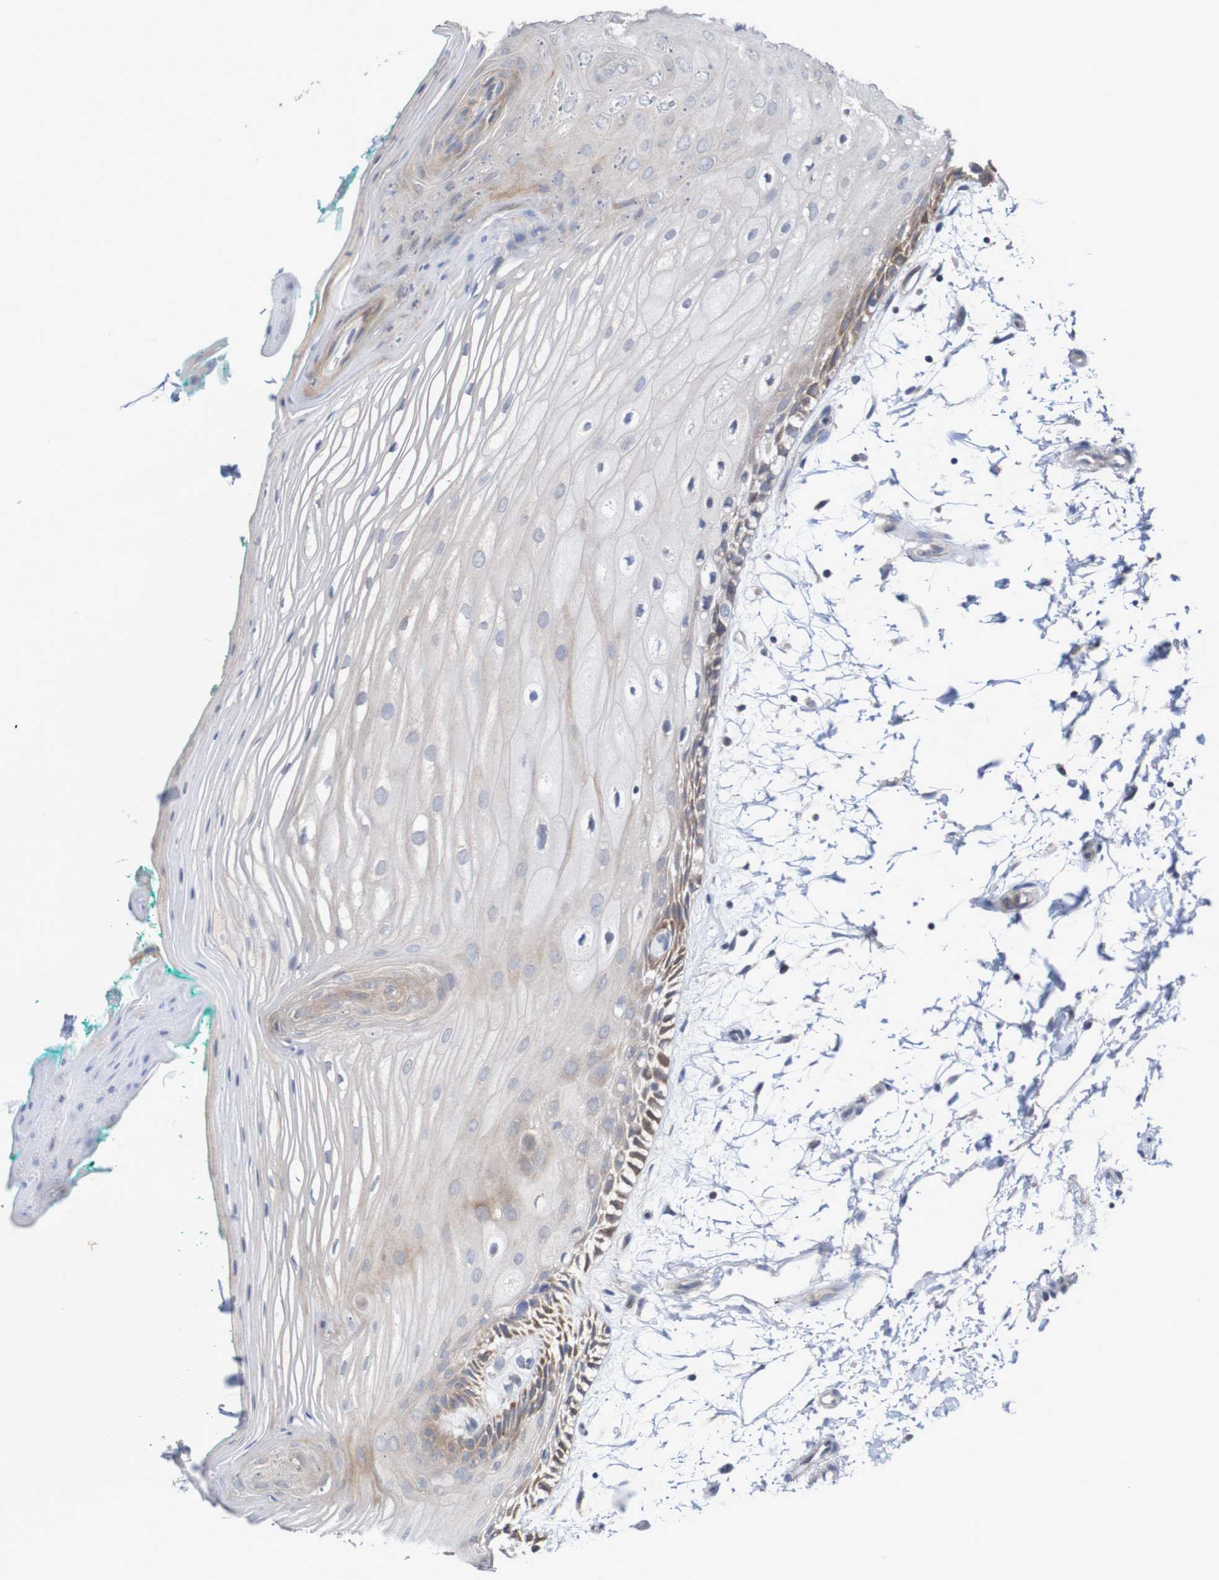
{"staining": {"intensity": "weak", "quantity": ">75%", "location": "cytoplasmic/membranous"}, "tissue": "oral mucosa", "cell_type": "Squamous epithelial cells", "image_type": "normal", "snomed": [{"axis": "morphology", "description": "Normal tissue, NOS"}, {"axis": "topography", "description": "Skeletal muscle"}, {"axis": "topography", "description": "Oral tissue"}, {"axis": "topography", "description": "Peripheral nerve tissue"}], "caption": "Approximately >75% of squamous epithelial cells in benign oral mucosa display weak cytoplasmic/membranous protein positivity as visualized by brown immunohistochemical staining.", "gene": "C3orf18", "patient": {"sex": "female", "age": 84}}